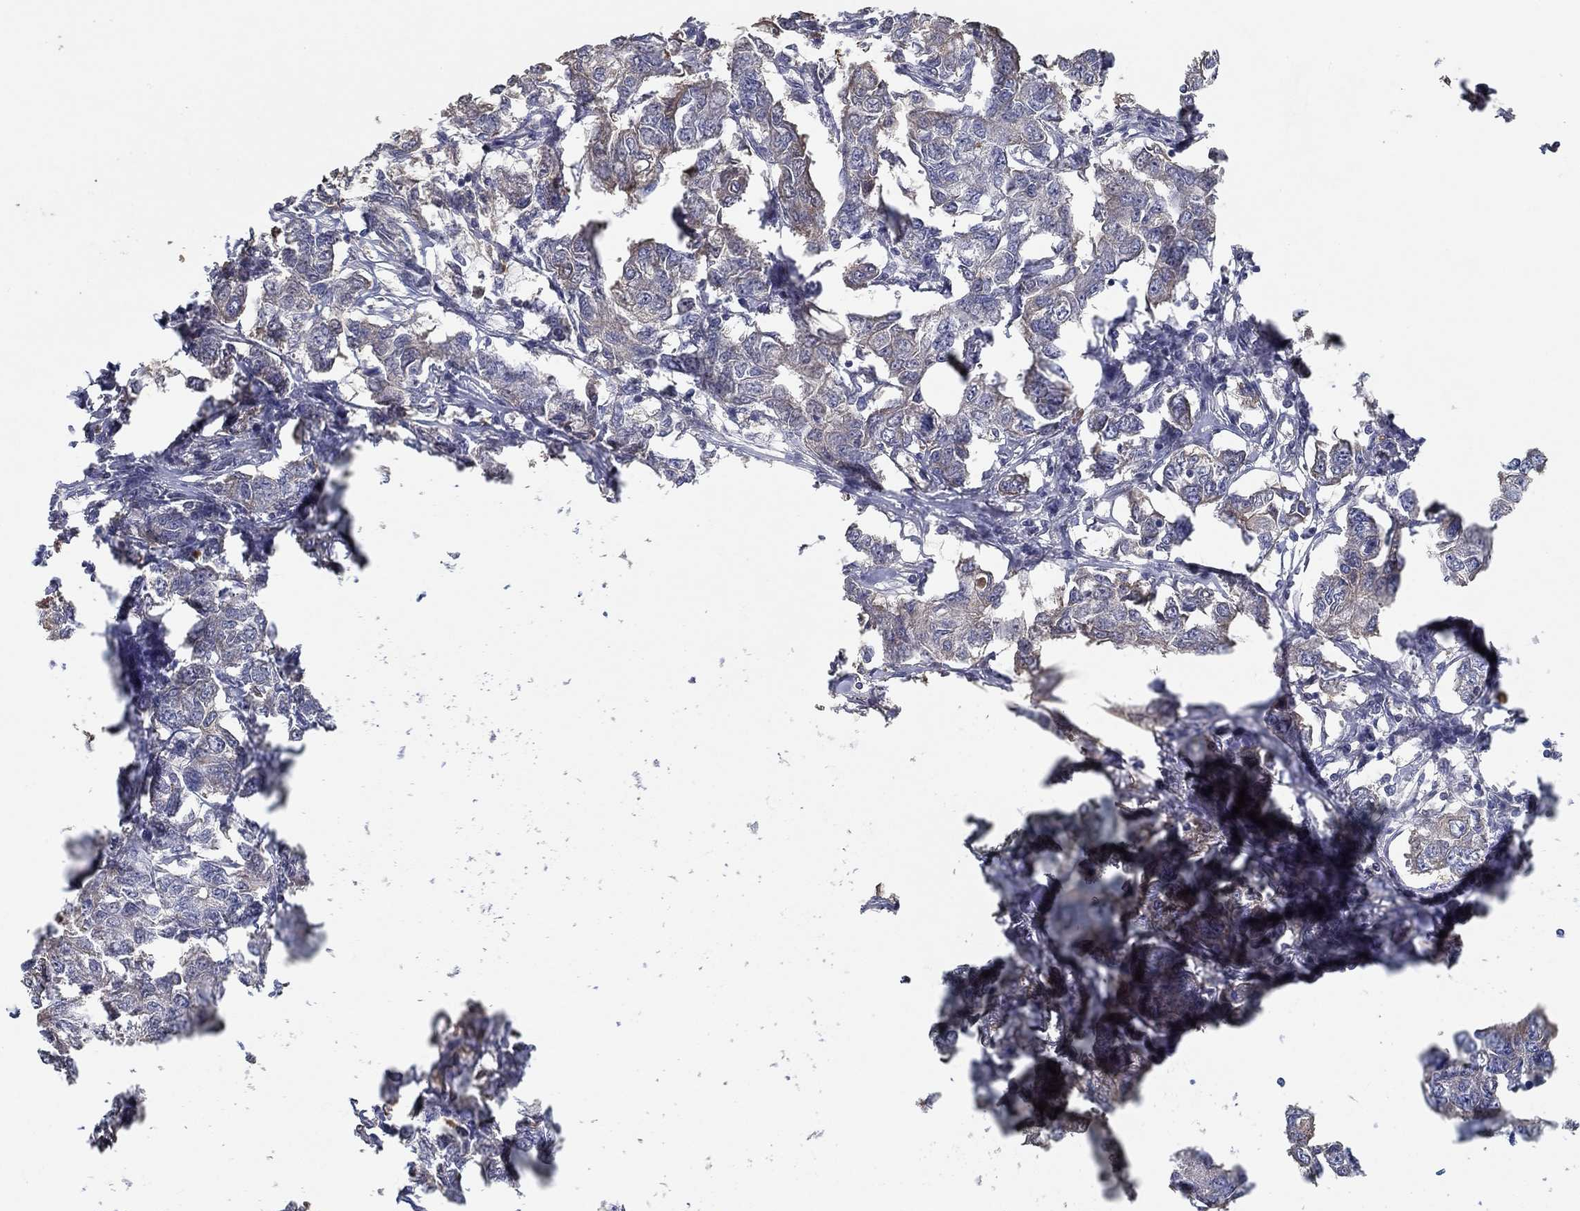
{"staining": {"intensity": "moderate", "quantity": "25%-75%", "location": "cytoplasmic/membranous"}, "tissue": "breast cancer", "cell_type": "Tumor cells", "image_type": "cancer", "snomed": [{"axis": "morphology", "description": "Duct carcinoma"}, {"axis": "topography", "description": "Breast"}], "caption": "The micrograph demonstrates immunohistochemical staining of breast infiltrating ductal carcinoma. There is moderate cytoplasmic/membranous positivity is appreciated in approximately 25%-75% of tumor cells. (DAB (3,3'-diaminobenzidine) IHC with brightfield microscopy, high magnification).", "gene": "IL10", "patient": {"sex": "female", "age": 88}}